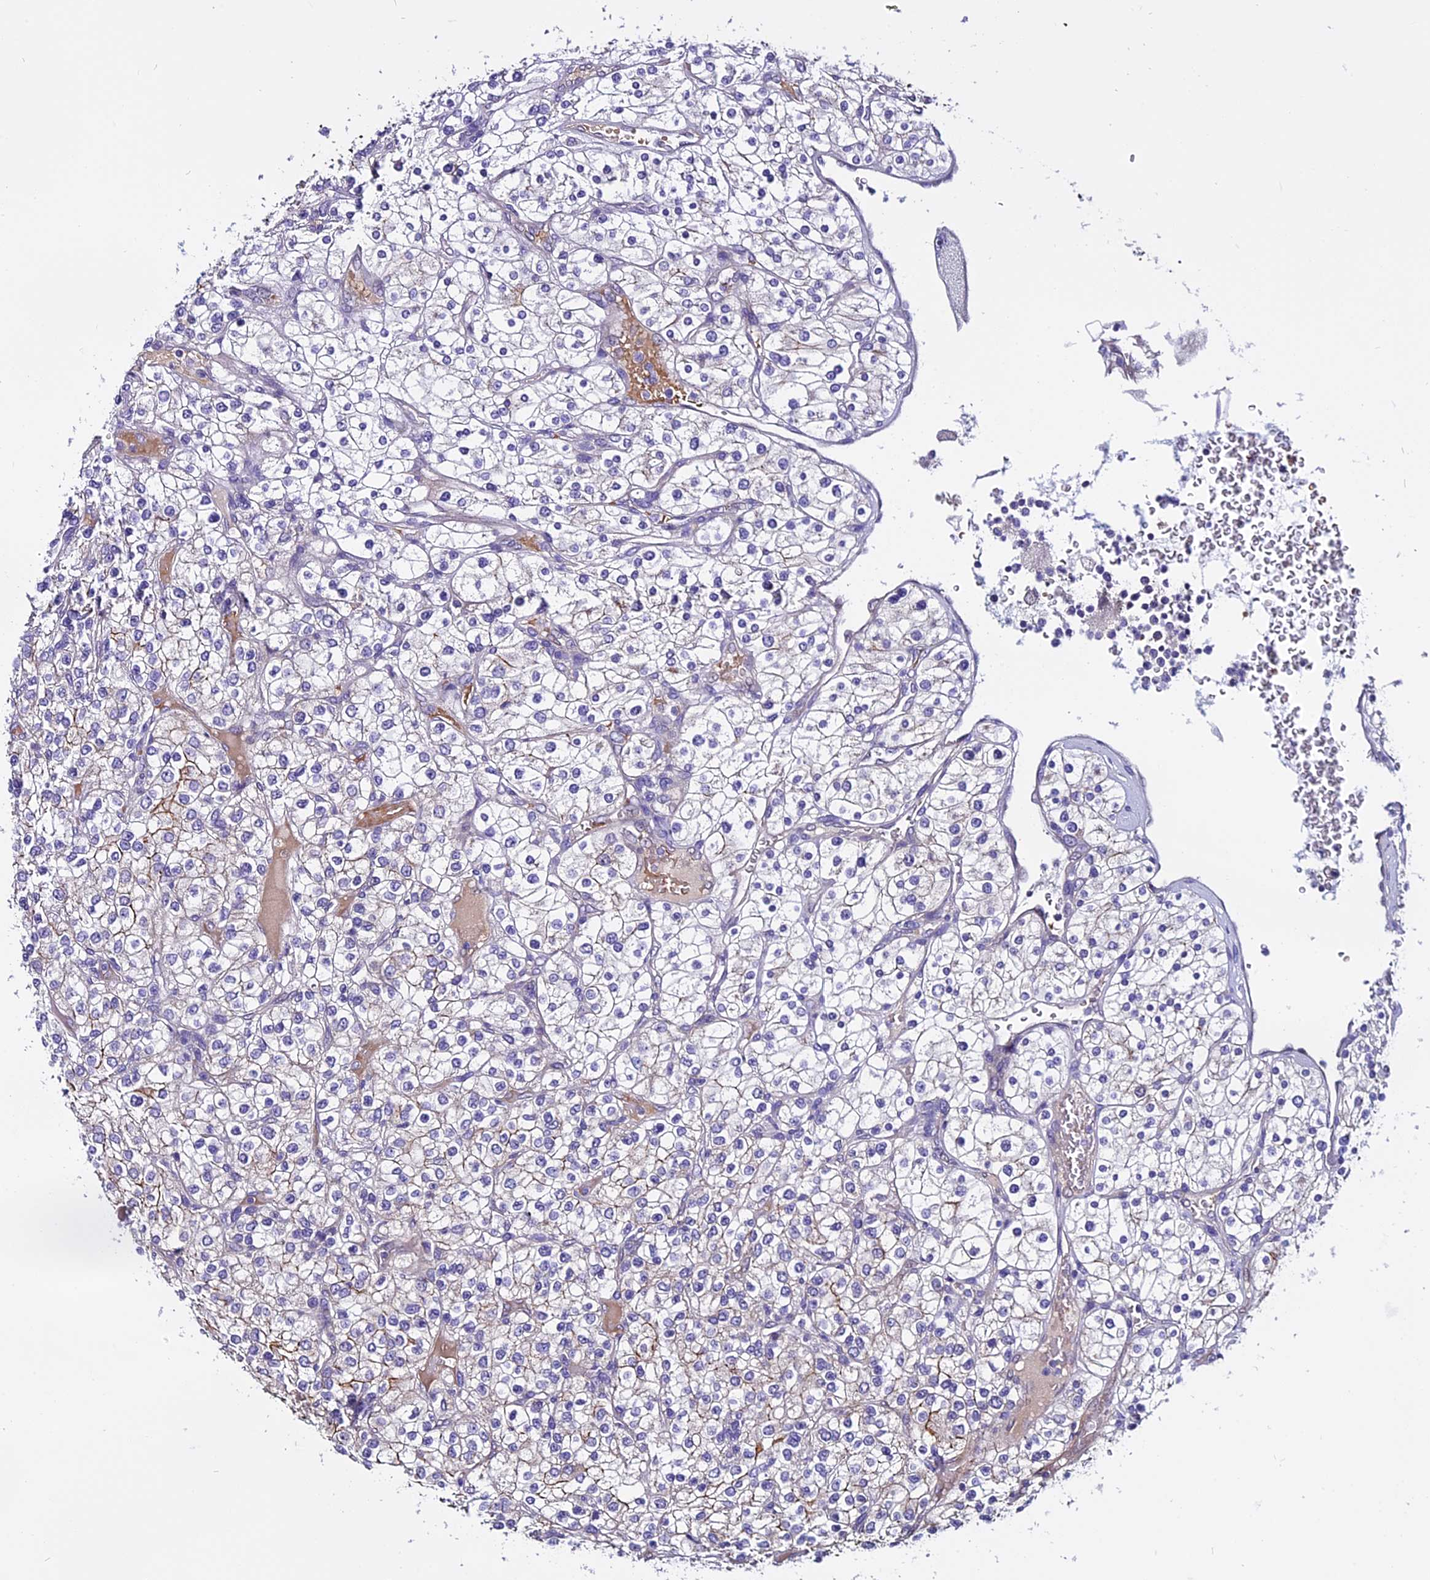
{"staining": {"intensity": "negative", "quantity": "none", "location": "none"}, "tissue": "renal cancer", "cell_type": "Tumor cells", "image_type": "cancer", "snomed": [{"axis": "morphology", "description": "Adenocarcinoma, NOS"}, {"axis": "topography", "description": "Kidney"}], "caption": "Tumor cells show no significant staining in renal cancer (adenocarcinoma).", "gene": "C9orf40", "patient": {"sex": "male", "age": 80}}